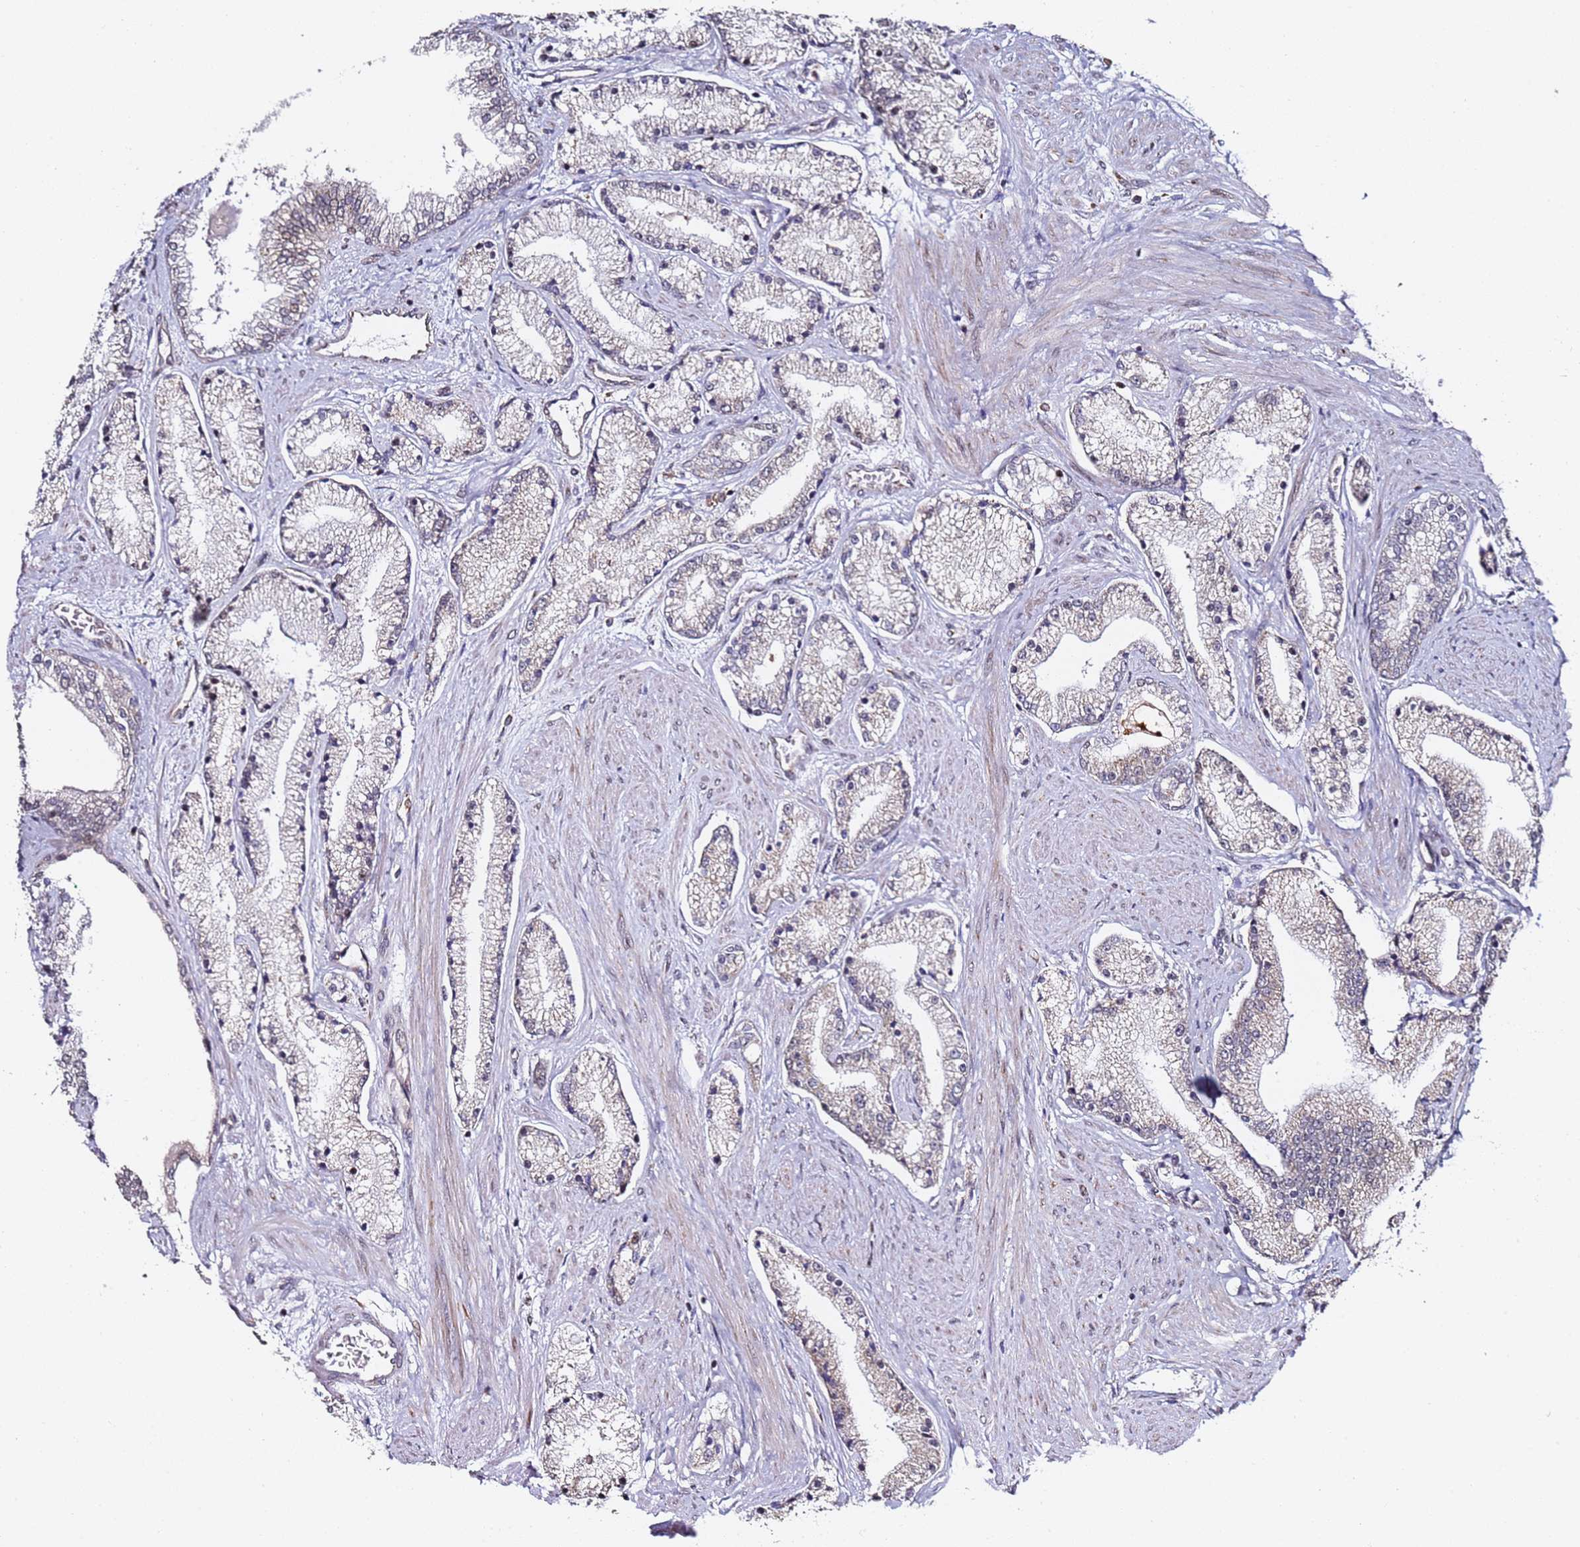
{"staining": {"intensity": "weak", "quantity": "<25%", "location": "cytoplasmic/membranous"}, "tissue": "prostate cancer", "cell_type": "Tumor cells", "image_type": "cancer", "snomed": [{"axis": "morphology", "description": "Adenocarcinoma, High grade"}, {"axis": "topography", "description": "Prostate"}], "caption": "This is an IHC image of human adenocarcinoma (high-grade) (prostate). There is no staining in tumor cells.", "gene": "TP53AIP1", "patient": {"sex": "male", "age": 67}}